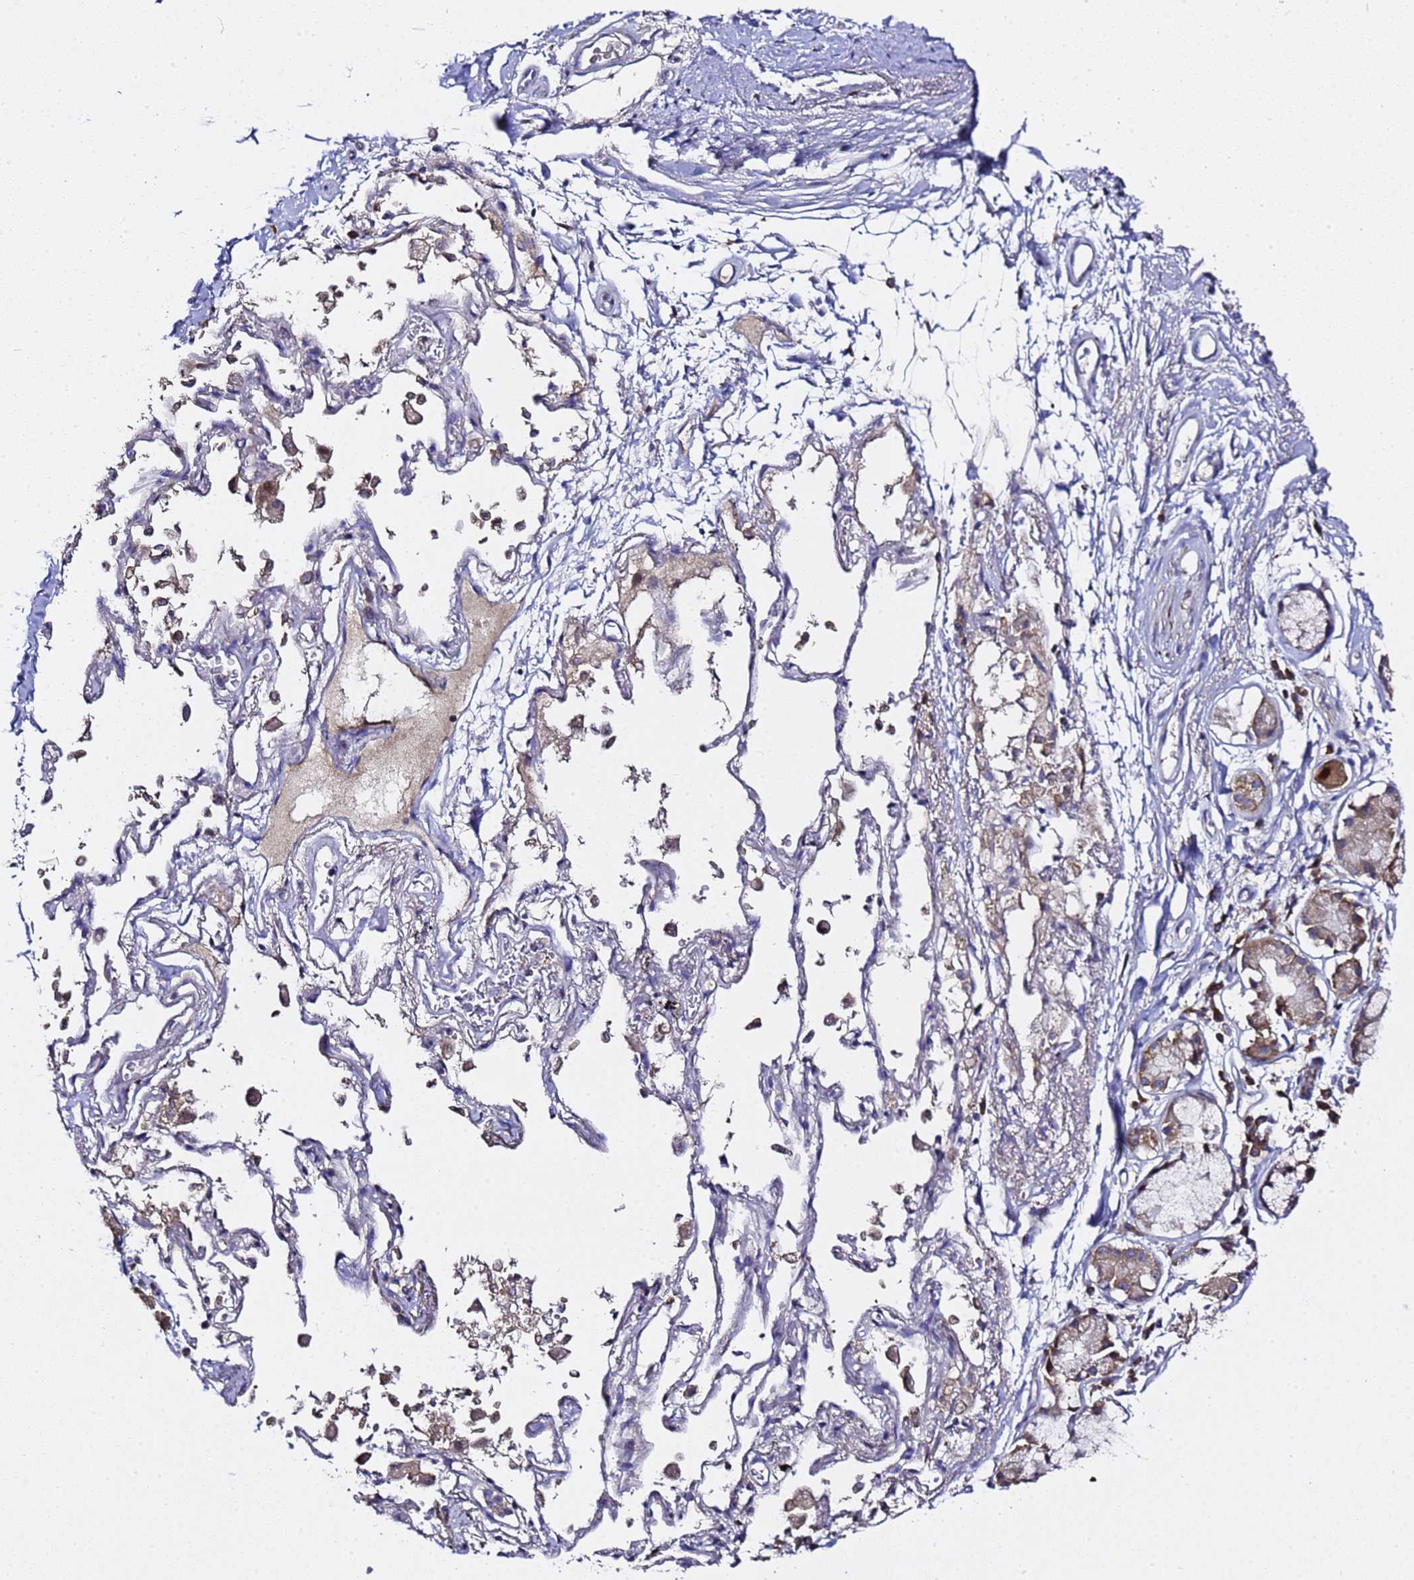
{"staining": {"intensity": "weak", "quantity": "<25%", "location": "cytoplasmic/membranous"}, "tissue": "adipose tissue", "cell_type": "Adipocytes", "image_type": "normal", "snomed": [{"axis": "morphology", "description": "Normal tissue, NOS"}, {"axis": "topography", "description": "Cartilage tissue"}], "caption": "Adipocytes show no significant protein expression in normal adipose tissue.", "gene": "ALG3", "patient": {"sex": "male", "age": 73}}